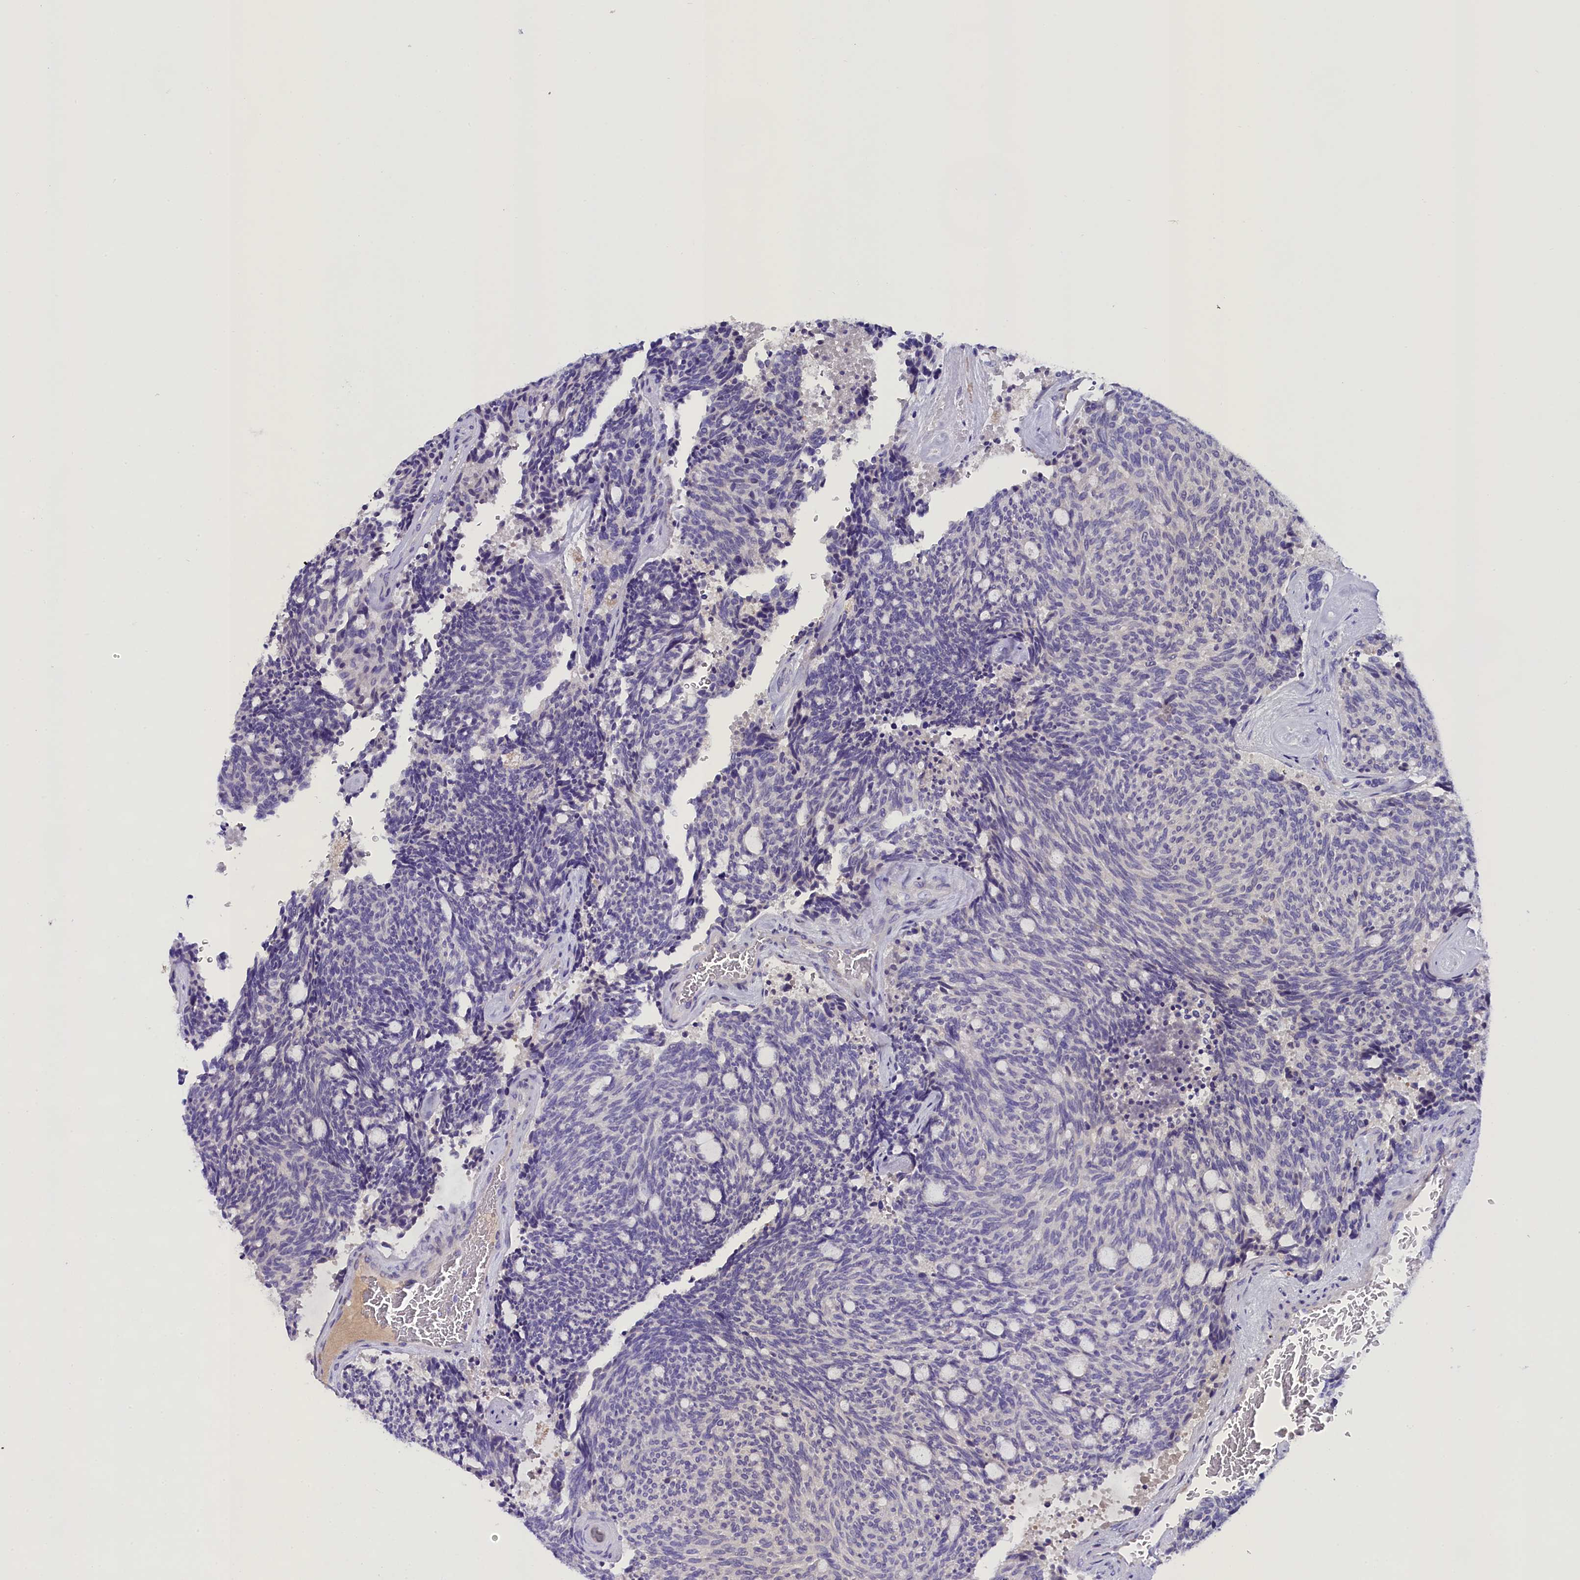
{"staining": {"intensity": "negative", "quantity": "none", "location": "none"}, "tissue": "carcinoid", "cell_type": "Tumor cells", "image_type": "cancer", "snomed": [{"axis": "morphology", "description": "Carcinoid, malignant, NOS"}, {"axis": "topography", "description": "Pancreas"}], "caption": "High power microscopy histopathology image of an immunohistochemistry (IHC) micrograph of carcinoid, revealing no significant staining in tumor cells.", "gene": "SOD3", "patient": {"sex": "female", "age": 54}}